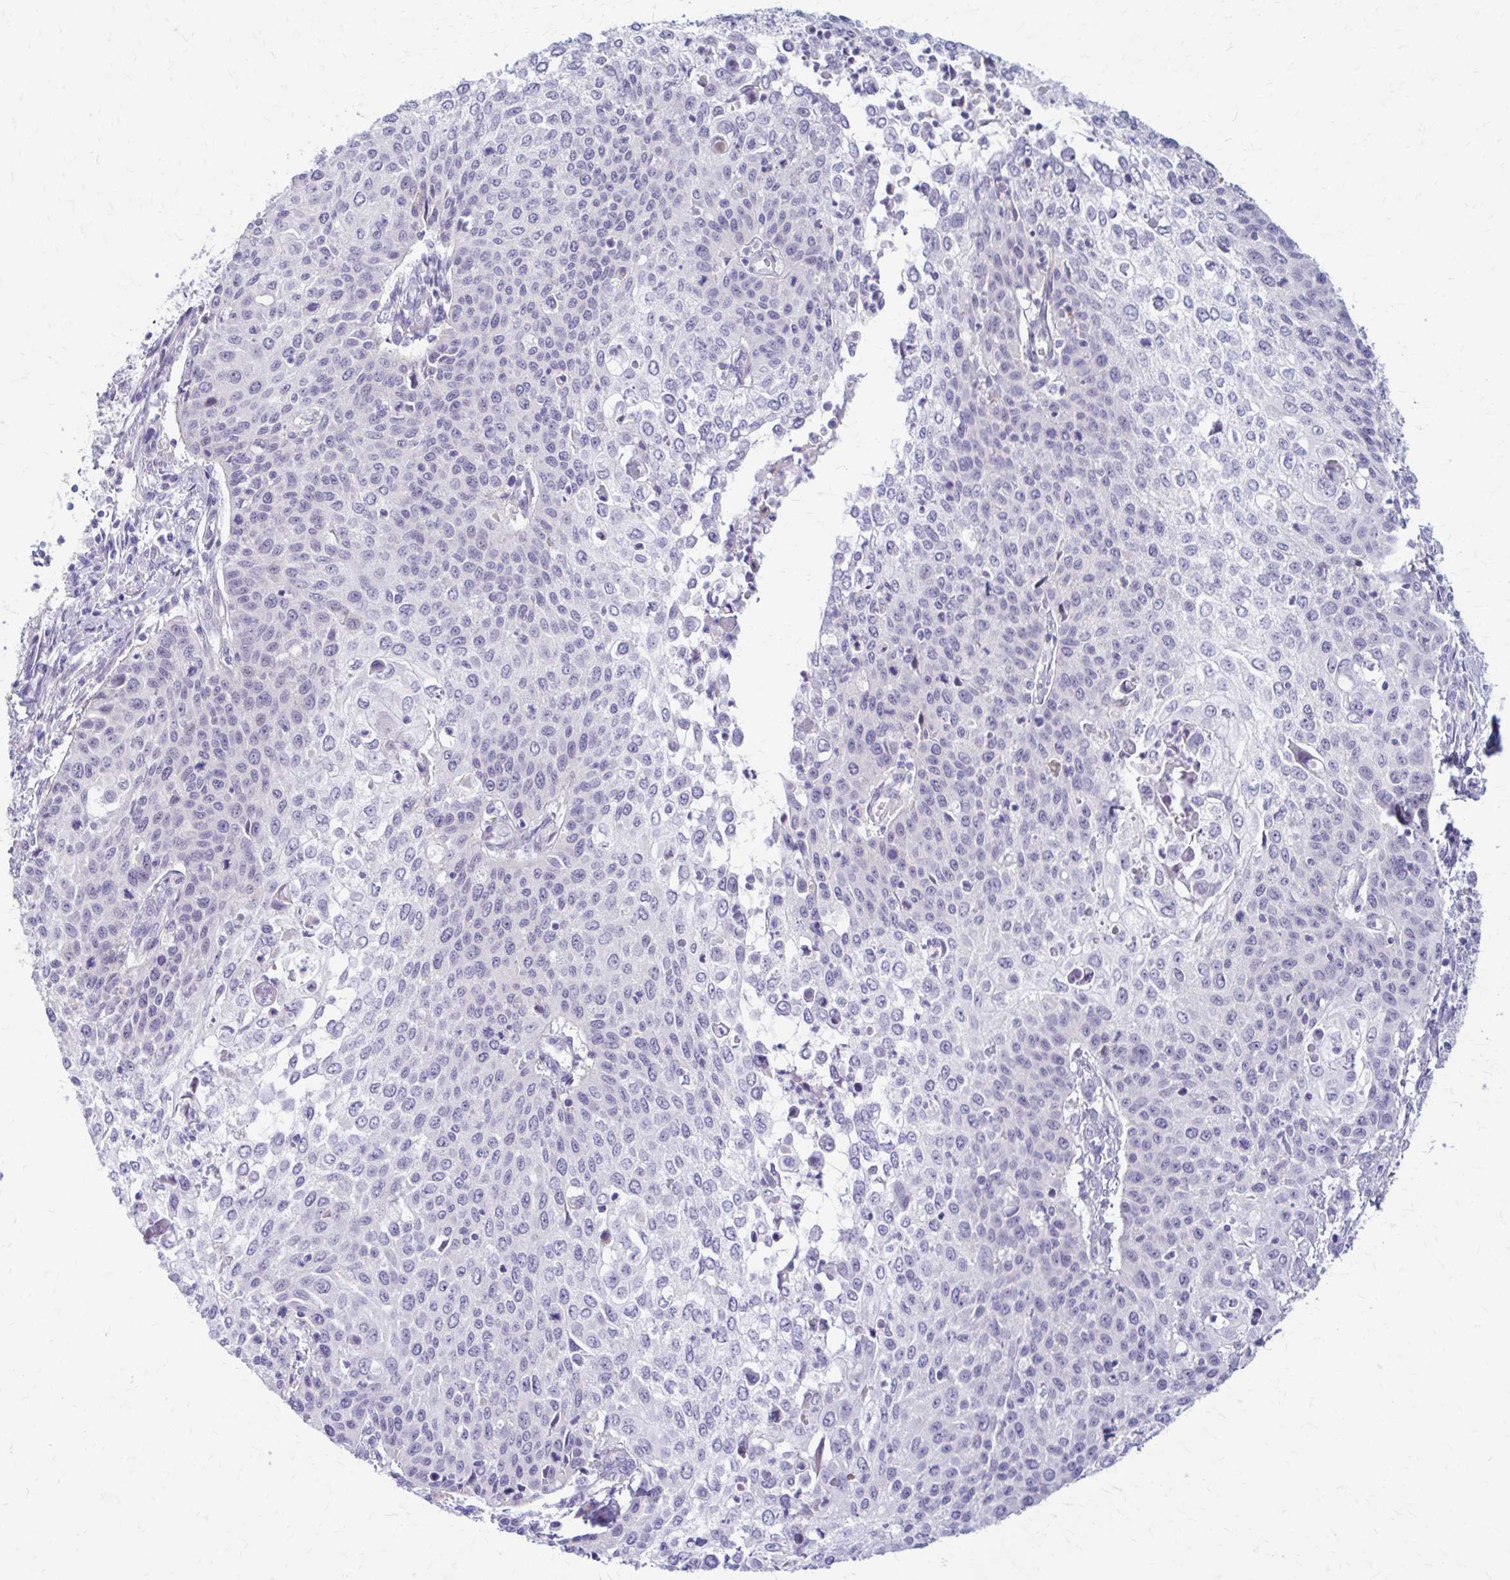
{"staining": {"intensity": "negative", "quantity": "none", "location": "none"}, "tissue": "cervical cancer", "cell_type": "Tumor cells", "image_type": "cancer", "snomed": [{"axis": "morphology", "description": "Squamous cell carcinoma, NOS"}, {"axis": "topography", "description": "Cervix"}], "caption": "Image shows no protein positivity in tumor cells of cervical cancer (squamous cell carcinoma) tissue.", "gene": "RHOBTB2", "patient": {"sex": "female", "age": 65}}